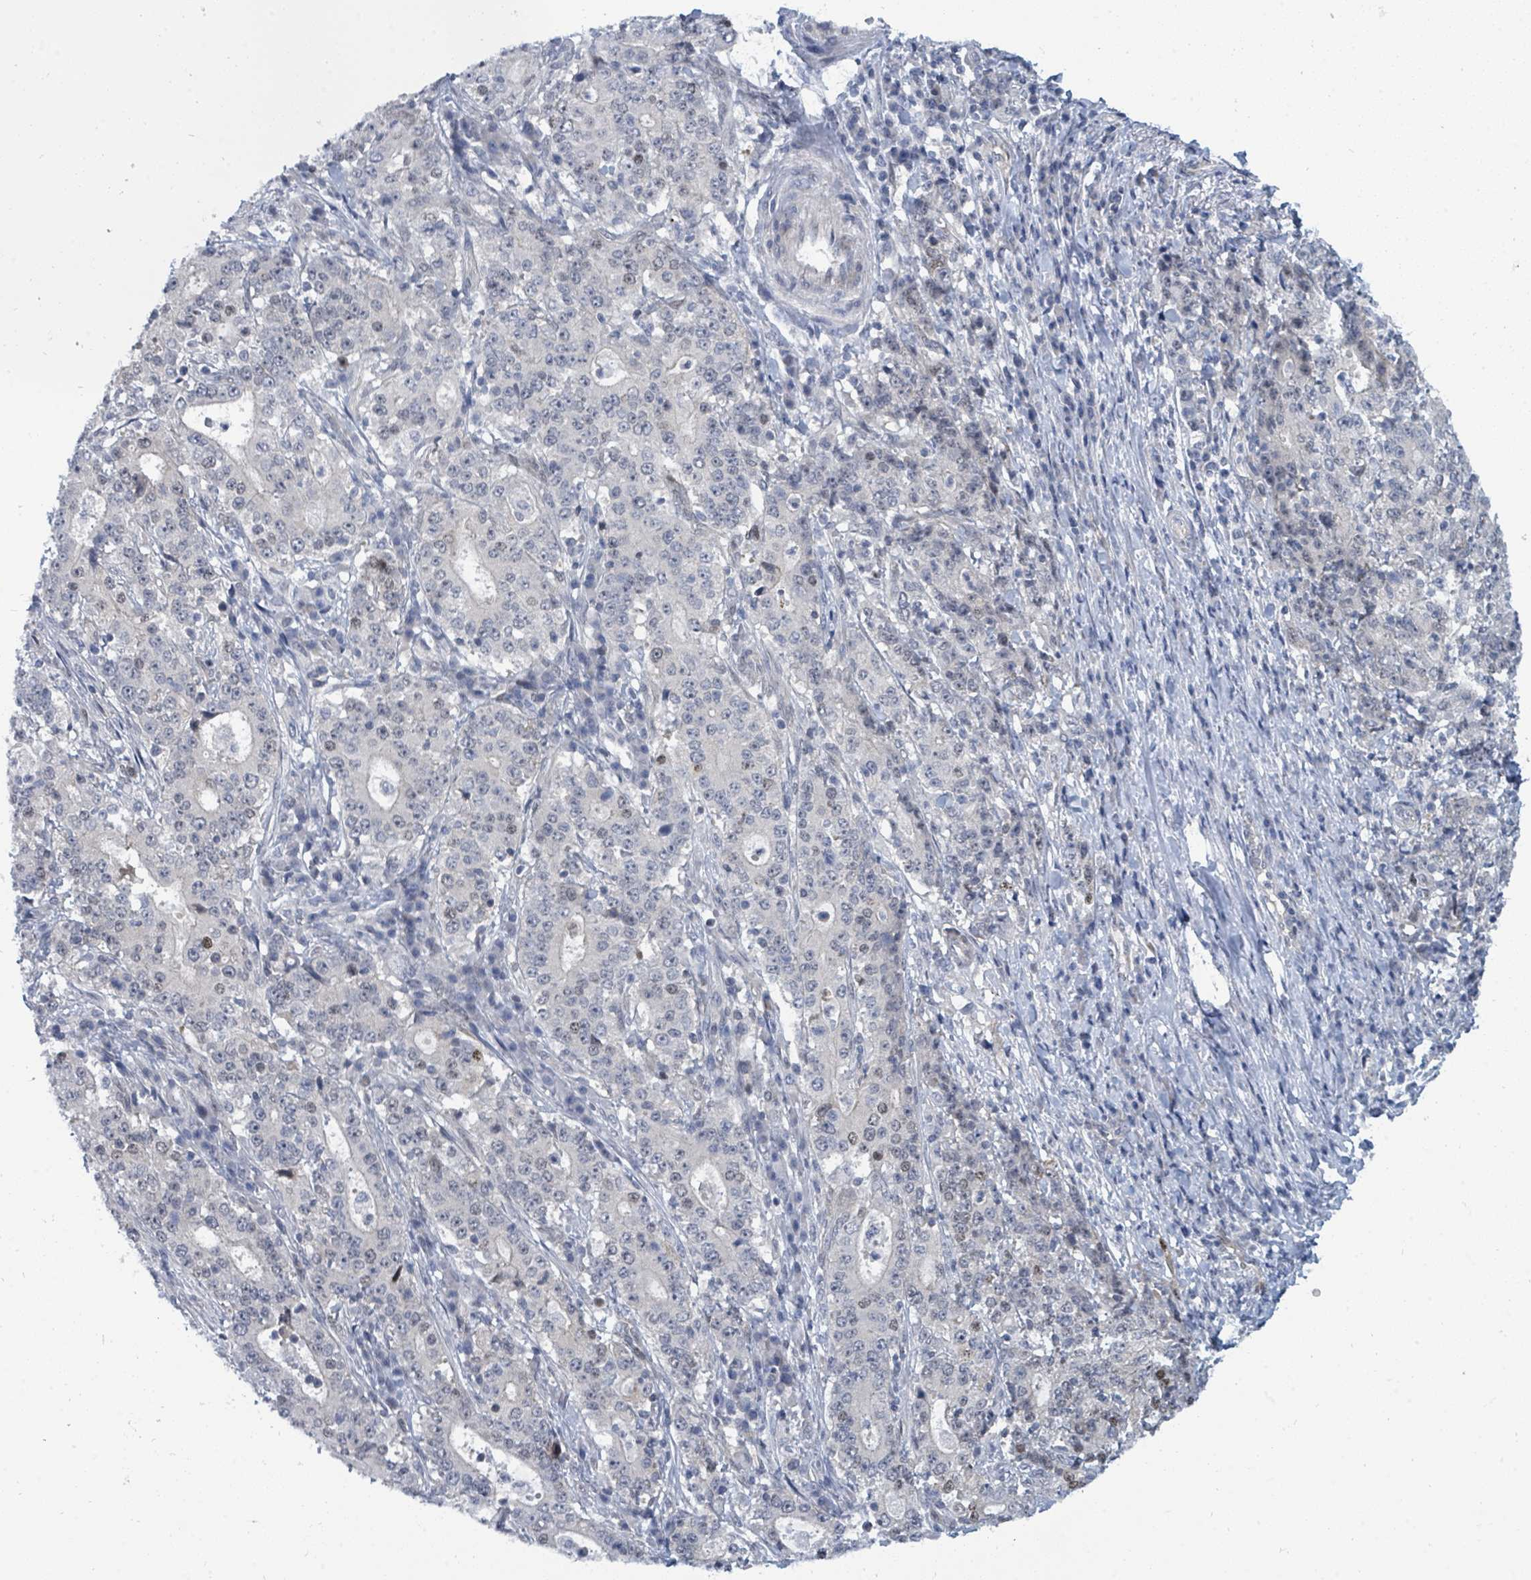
{"staining": {"intensity": "weak", "quantity": "<25%", "location": "nuclear"}, "tissue": "stomach cancer", "cell_type": "Tumor cells", "image_type": "cancer", "snomed": [{"axis": "morphology", "description": "Normal tissue, NOS"}, {"axis": "morphology", "description": "Adenocarcinoma, NOS"}, {"axis": "topography", "description": "Stomach, upper"}, {"axis": "topography", "description": "Stomach"}], "caption": "Stomach cancer (adenocarcinoma) stained for a protein using immunohistochemistry shows no expression tumor cells.", "gene": "SUMO4", "patient": {"sex": "male", "age": 59}}